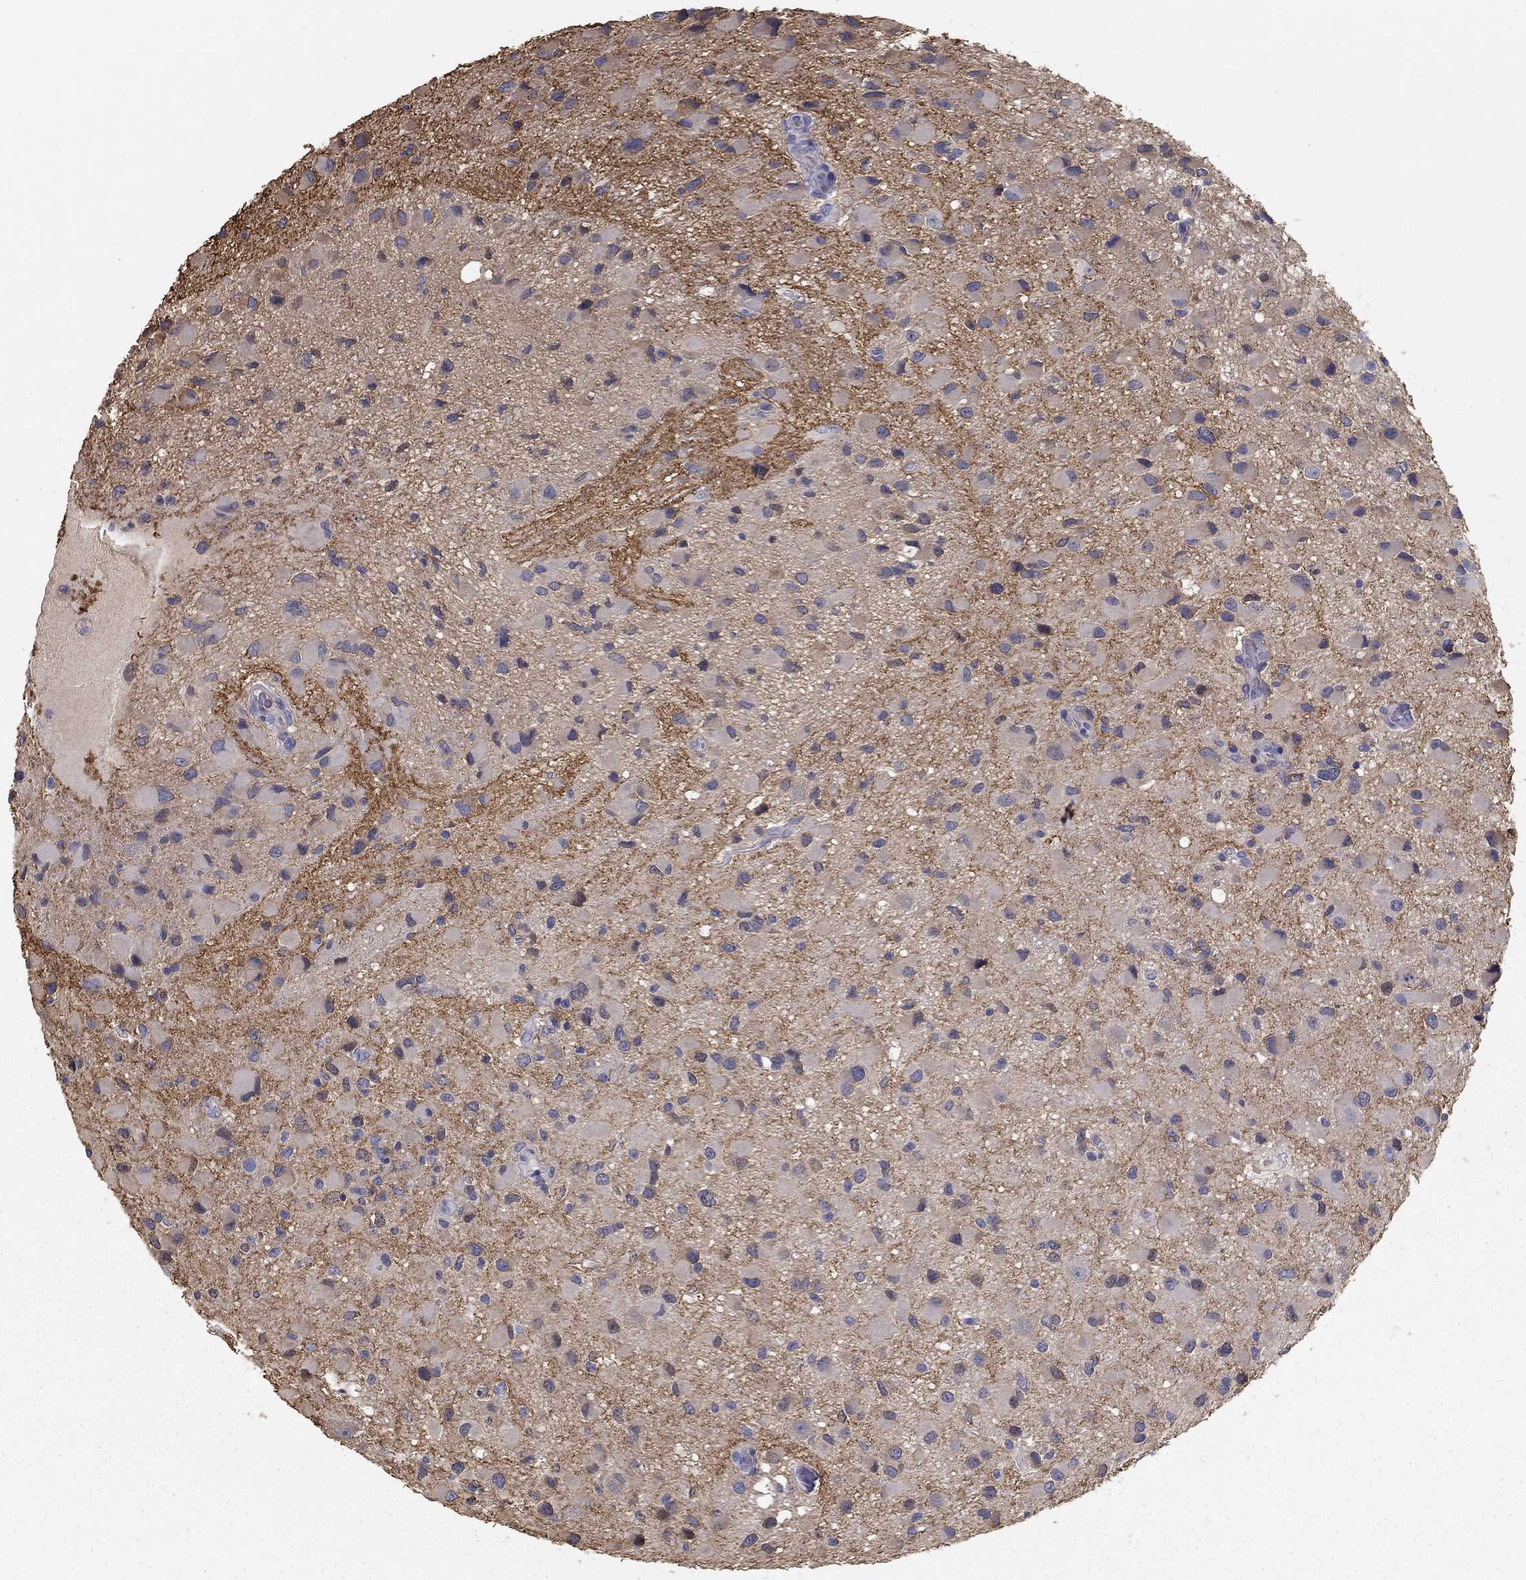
{"staining": {"intensity": "strong", "quantity": "25%-75%", "location": "cytoplasmic/membranous"}, "tissue": "glioma", "cell_type": "Tumor cells", "image_type": "cancer", "snomed": [{"axis": "morphology", "description": "Glioma, malignant, Low grade"}, {"axis": "topography", "description": "Brain"}], "caption": "Low-grade glioma (malignant) stained for a protein displays strong cytoplasmic/membranous positivity in tumor cells.", "gene": "SEPTIN3", "patient": {"sex": "female", "age": 32}}